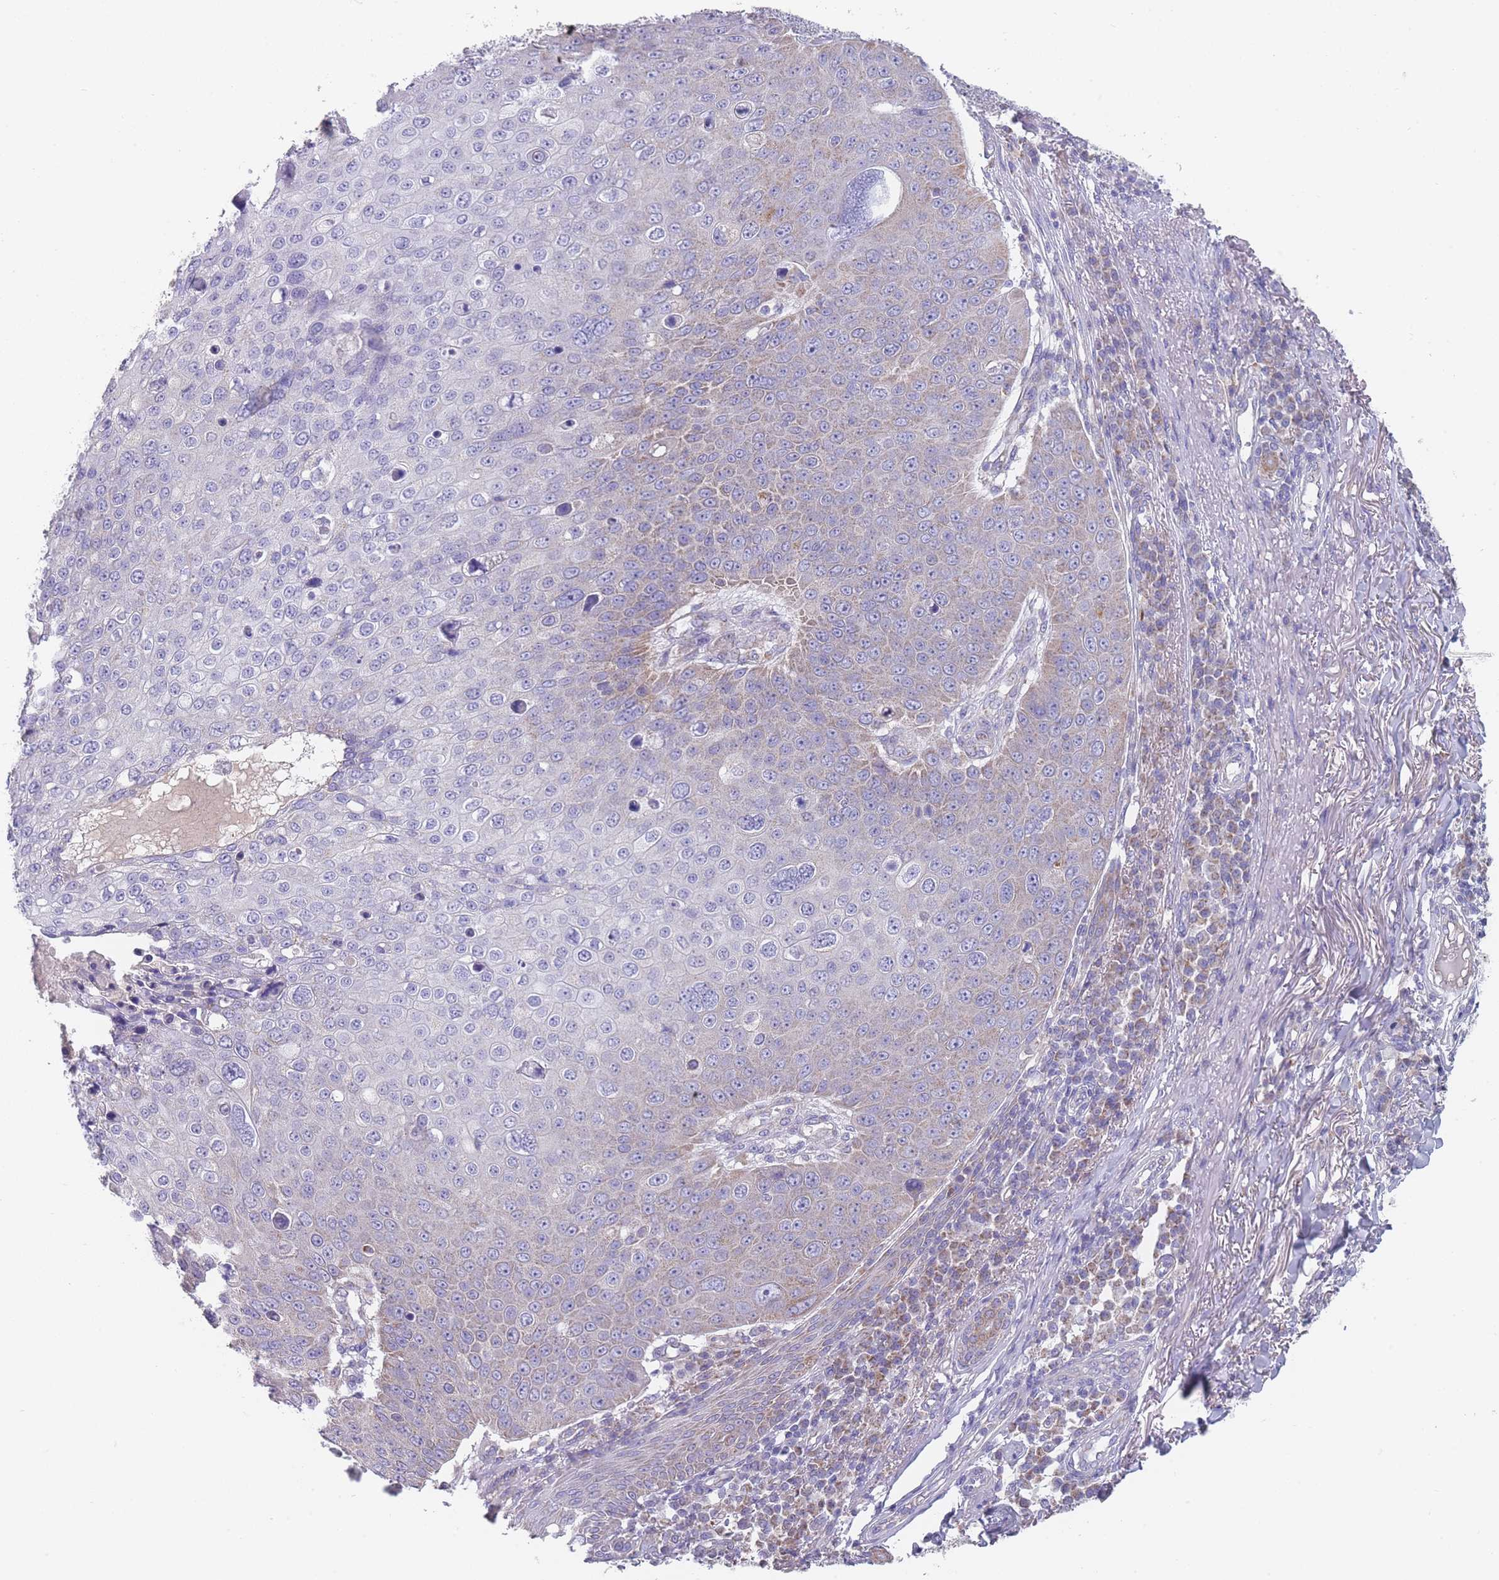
{"staining": {"intensity": "weak", "quantity": "<25%", "location": "cytoplasmic/membranous"}, "tissue": "skin cancer", "cell_type": "Tumor cells", "image_type": "cancer", "snomed": [{"axis": "morphology", "description": "Squamous cell carcinoma, NOS"}, {"axis": "topography", "description": "Skin"}], "caption": "Immunohistochemical staining of human skin squamous cell carcinoma shows no significant staining in tumor cells. (DAB (3,3'-diaminobenzidine) immunohistochemistry (IHC) visualized using brightfield microscopy, high magnification).", "gene": "MRPS14", "patient": {"sex": "male", "age": 71}}